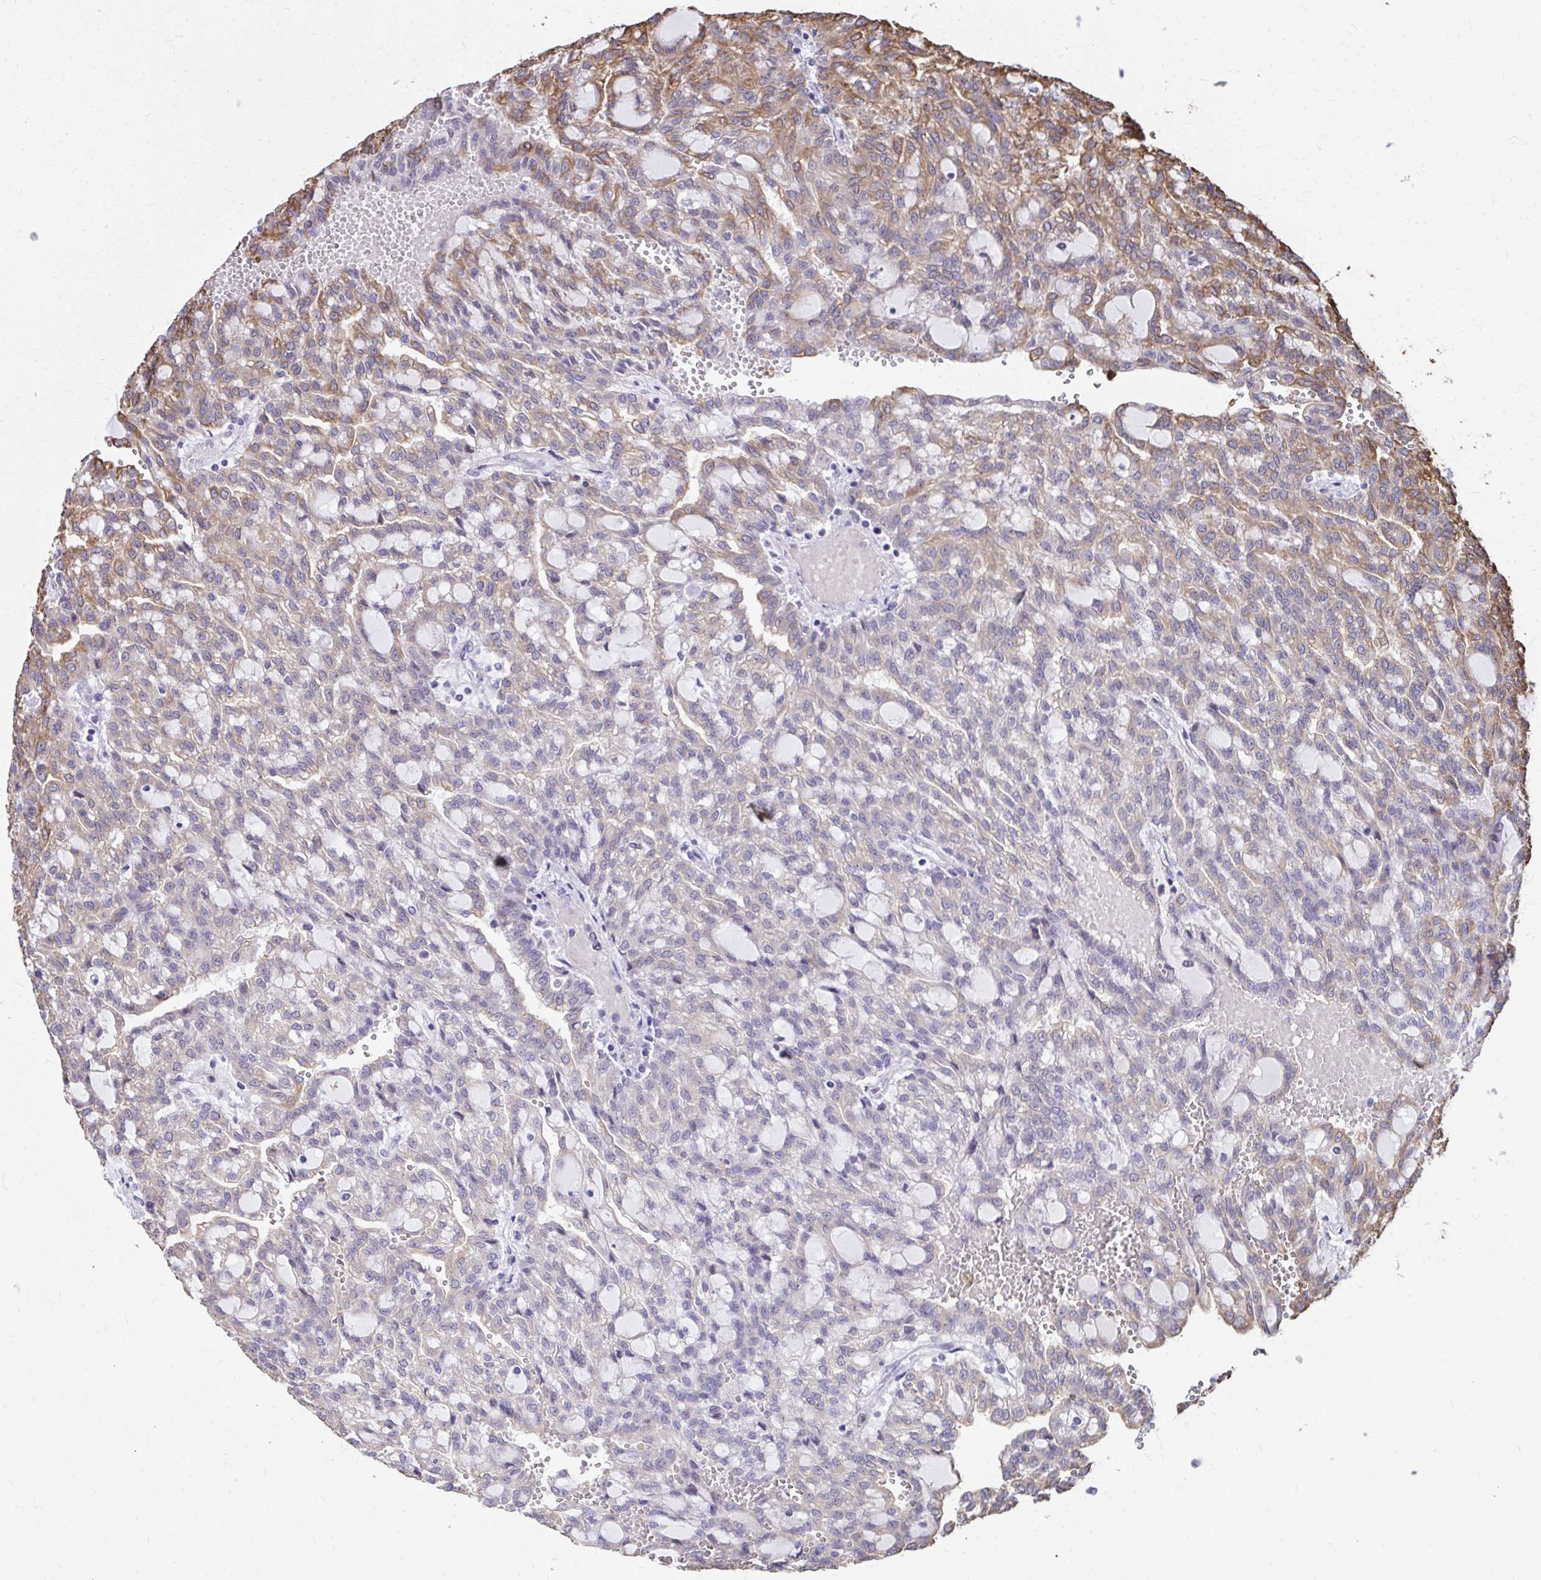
{"staining": {"intensity": "moderate", "quantity": "25%-75%", "location": "cytoplasmic/membranous"}, "tissue": "renal cancer", "cell_type": "Tumor cells", "image_type": "cancer", "snomed": [{"axis": "morphology", "description": "Adenocarcinoma, NOS"}, {"axis": "topography", "description": "Kidney"}], "caption": "A medium amount of moderate cytoplasmic/membranous positivity is identified in approximately 25%-75% of tumor cells in renal cancer tissue.", "gene": "ANKRD30B", "patient": {"sex": "male", "age": 63}}